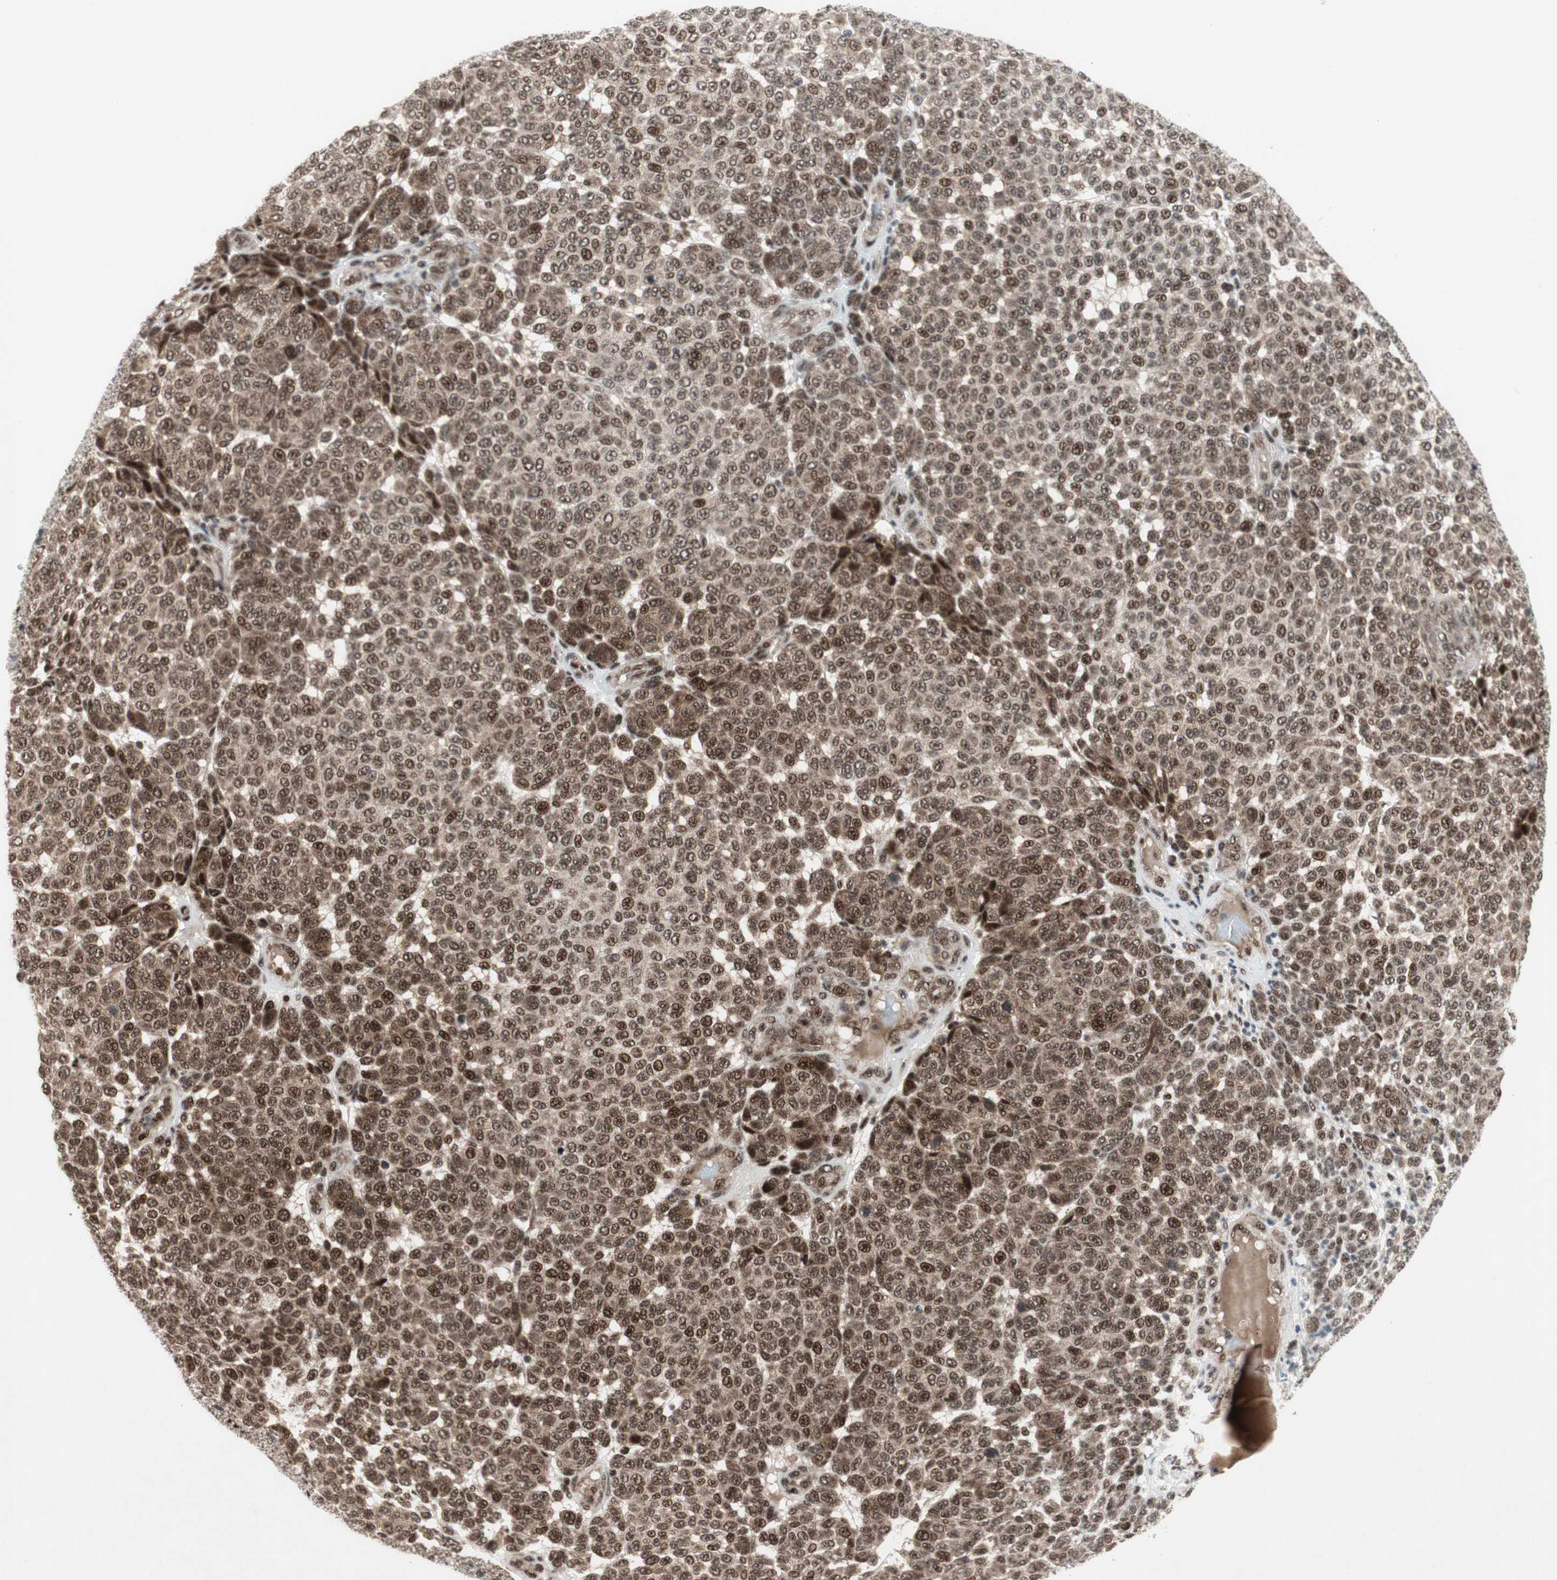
{"staining": {"intensity": "strong", "quantity": ">75%", "location": "cytoplasmic/membranous,nuclear"}, "tissue": "melanoma", "cell_type": "Tumor cells", "image_type": "cancer", "snomed": [{"axis": "morphology", "description": "Malignant melanoma, NOS"}, {"axis": "topography", "description": "Skin"}], "caption": "Protein staining of malignant melanoma tissue shows strong cytoplasmic/membranous and nuclear expression in about >75% of tumor cells. (Brightfield microscopy of DAB IHC at high magnification).", "gene": "TCF12", "patient": {"sex": "male", "age": 59}}